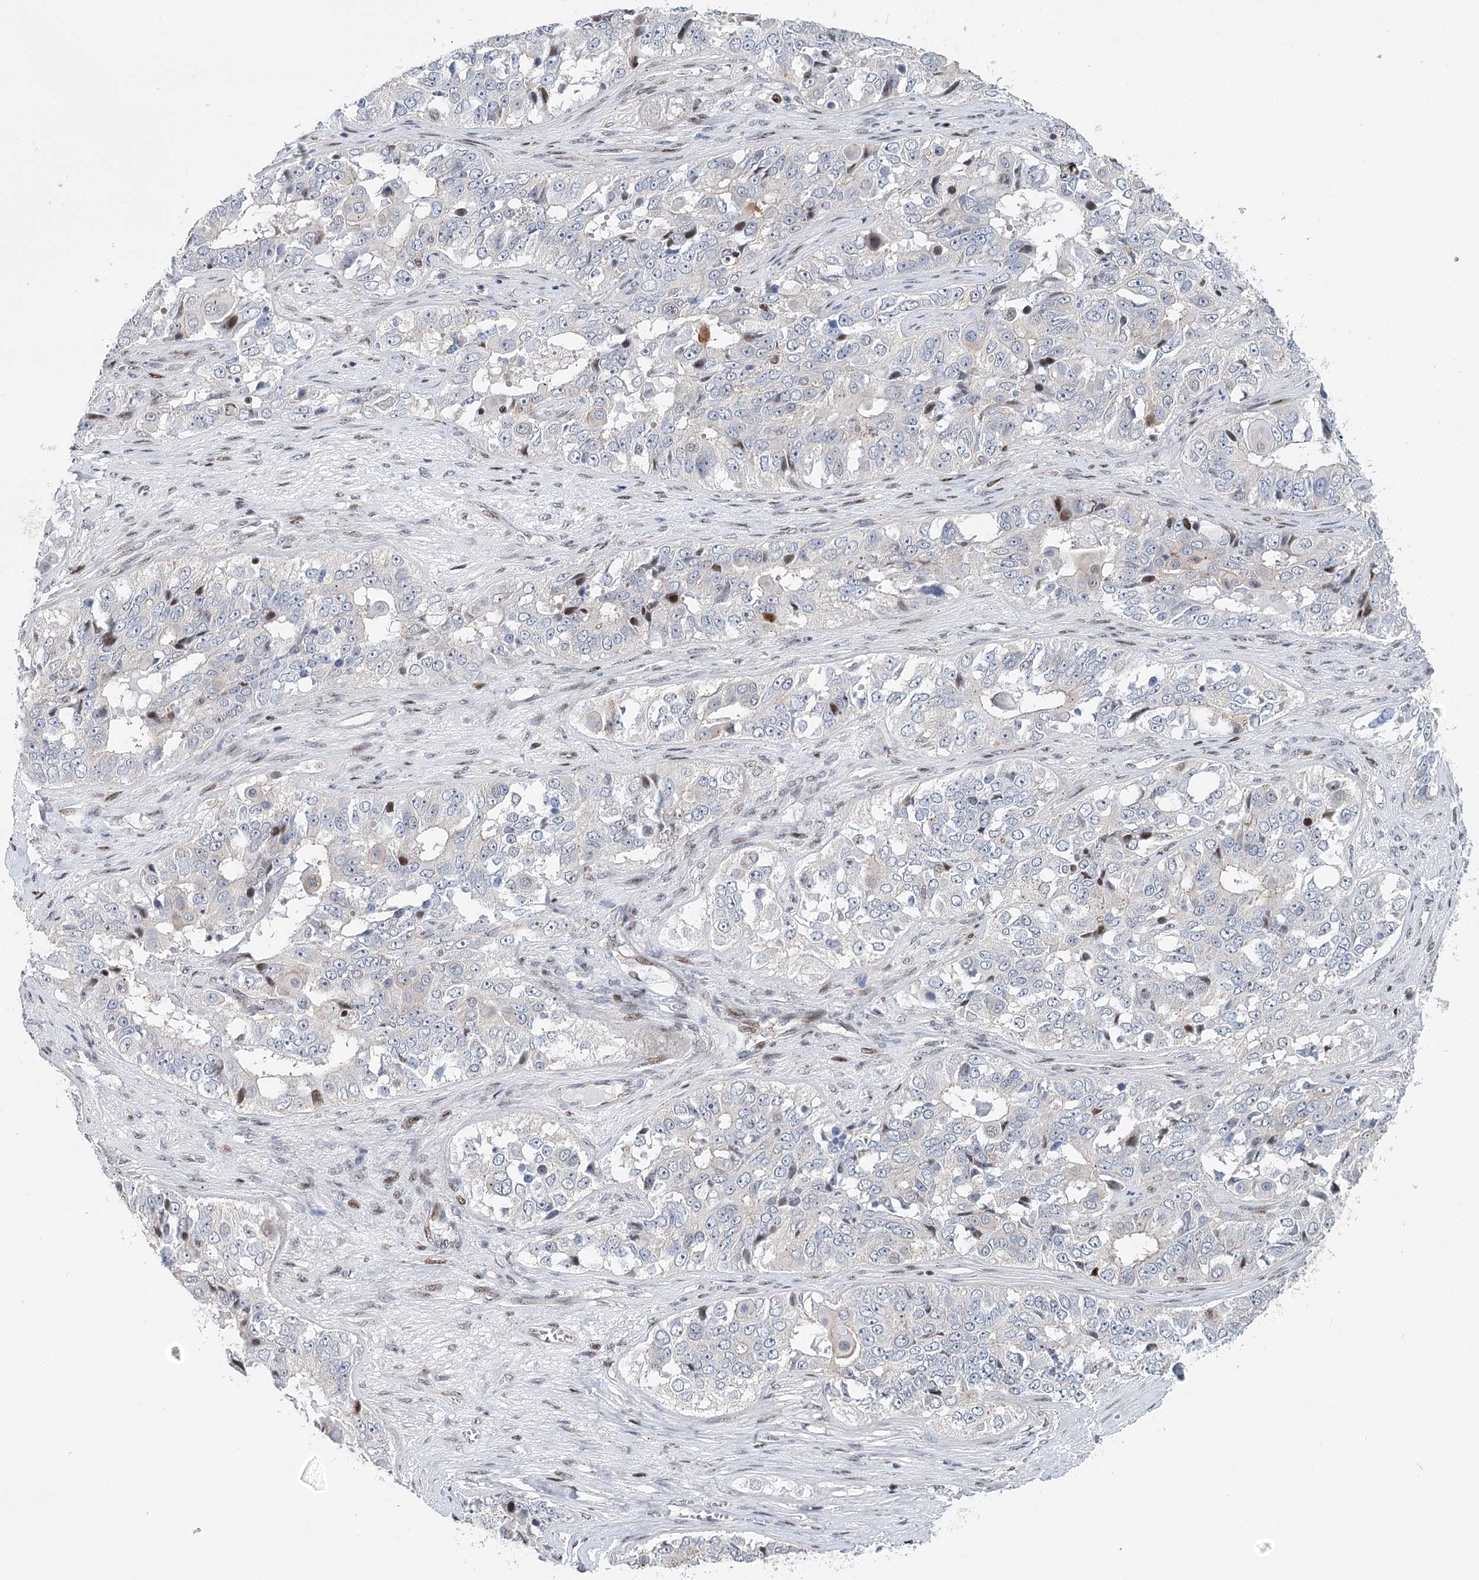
{"staining": {"intensity": "negative", "quantity": "none", "location": "none"}, "tissue": "ovarian cancer", "cell_type": "Tumor cells", "image_type": "cancer", "snomed": [{"axis": "morphology", "description": "Carcinoma, endometroid"}, {"axis": "topography", "description": "Ovary"}], "caption": "The immunohistochemistry image has no significant expression in tumor cells of ovarian cancer tissue.", "gene": "CAMTA1", "patient": {"sex": "female", "age": 51}}